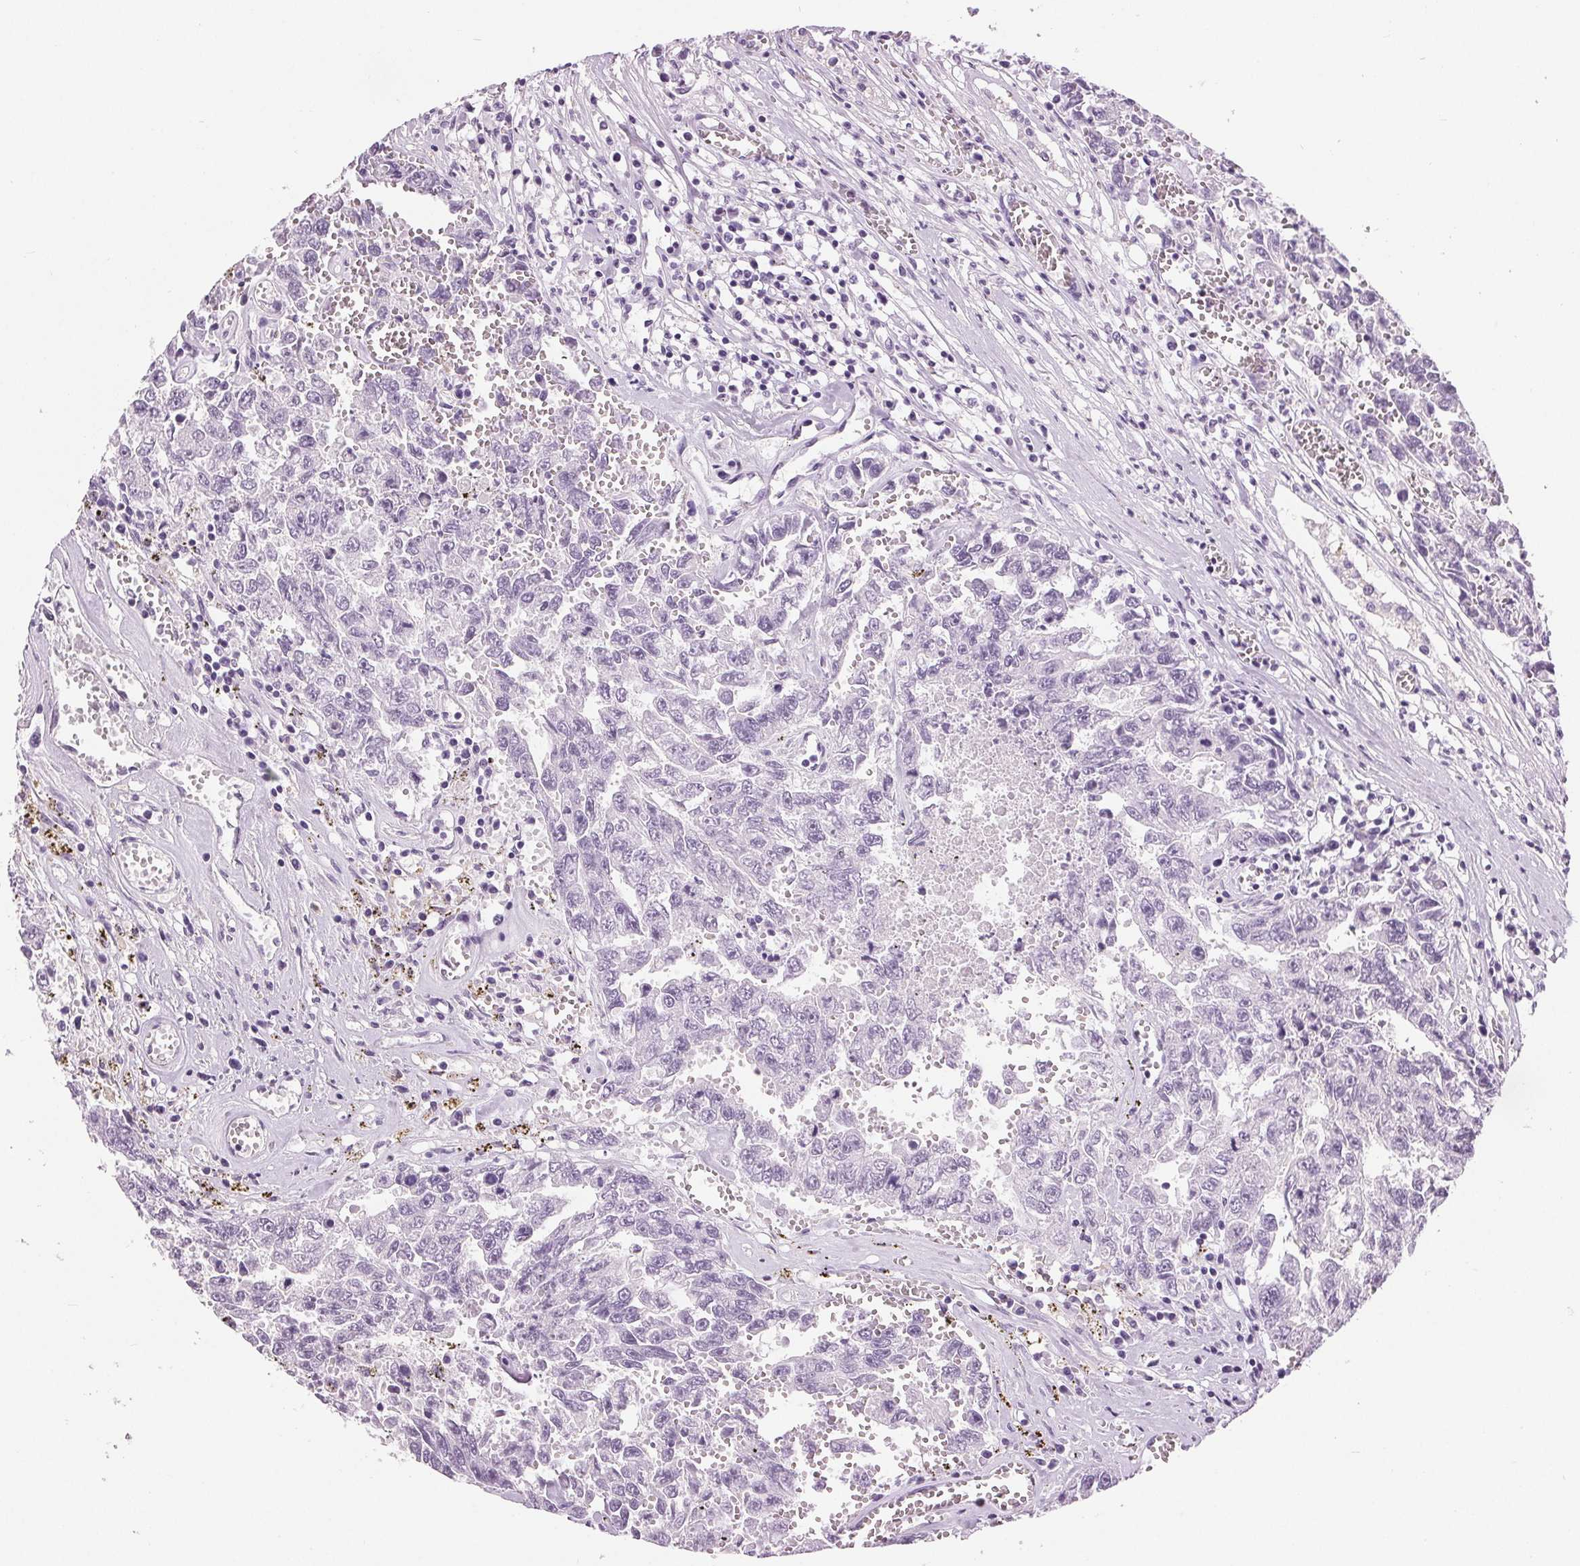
{"staining": {"intensity": "negative", "quantity": "none", "location": "none"}, "tissue": "testis cancer", "cell_type": "Tumor cells", "image_type": "cancer", "snomed": [{"axis": "morphology", "description": "Carcinoma, Embryonal, NOS"}, {"axis": "topography", "description": "Testis"}], "caption": "Testis embryonal carcinoma stained for a protein using immunohistochemistry reveals no expression tumor cells.", "gene": "MISP", "patient": {"sex": "male", "age": 36}}